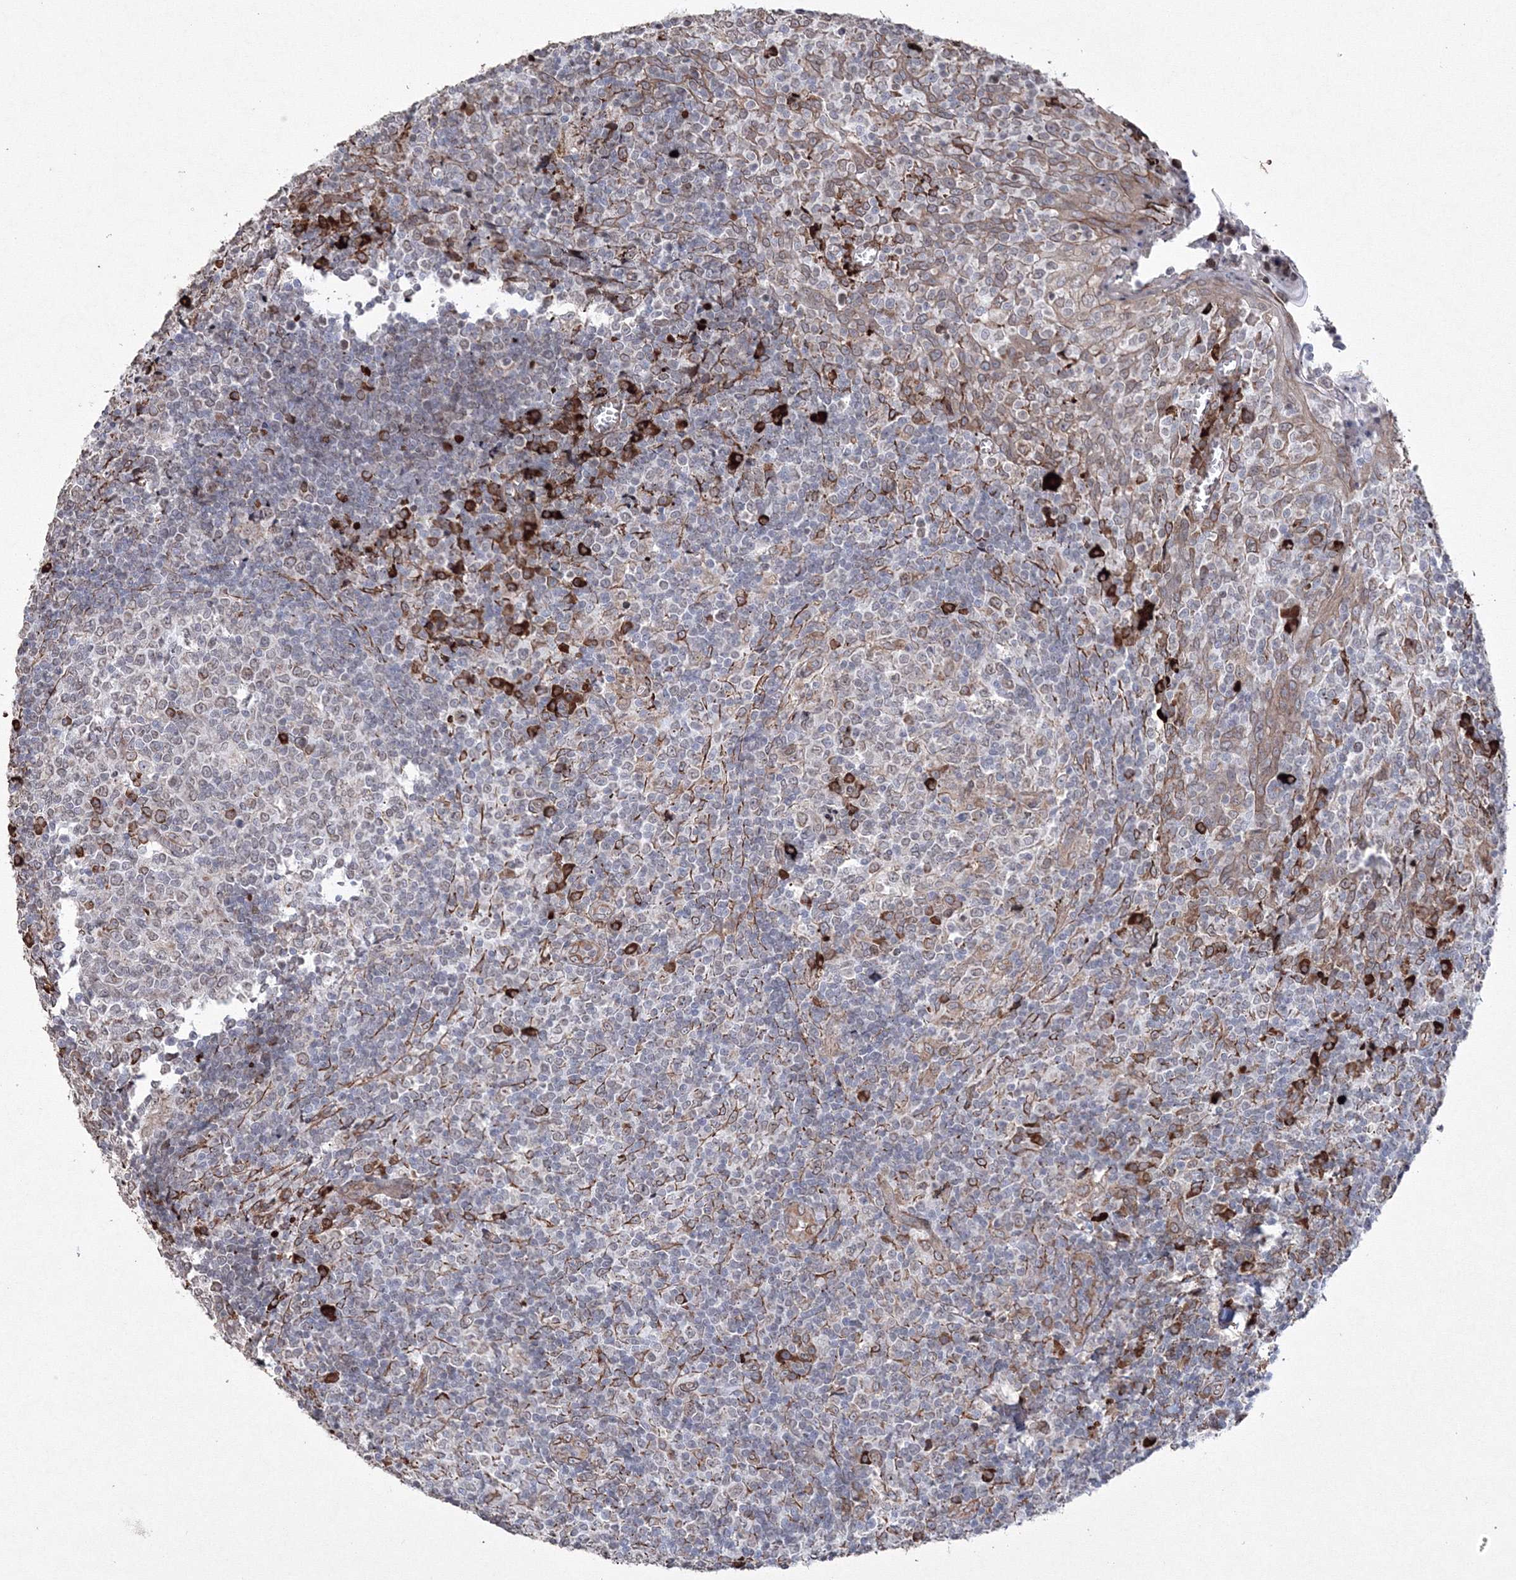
{"staining": {"intensity": "strong", "quantity": "<25%", "location": "cytoplasmic/membranous"}, "tissue": "tonsil", "cell_type": "Germinal center cells", "image_type": "normal", "snomed": [{"axis": "morphology", "description": "Normal tissue, NOS"}, {"axis": "topography", "description": "Tonsil"}], "caption": "Protein analysis of normal tonsil displays strong cytoplasmic/membranous positivity in about <25% of germinal center cells. (Stains: DAB in brown, nuclei in blue, Microscopy: brightfield microscopy at high magnification).", "gene": "EFCAB12", "patient": {"sex": "female", "age": 19}}